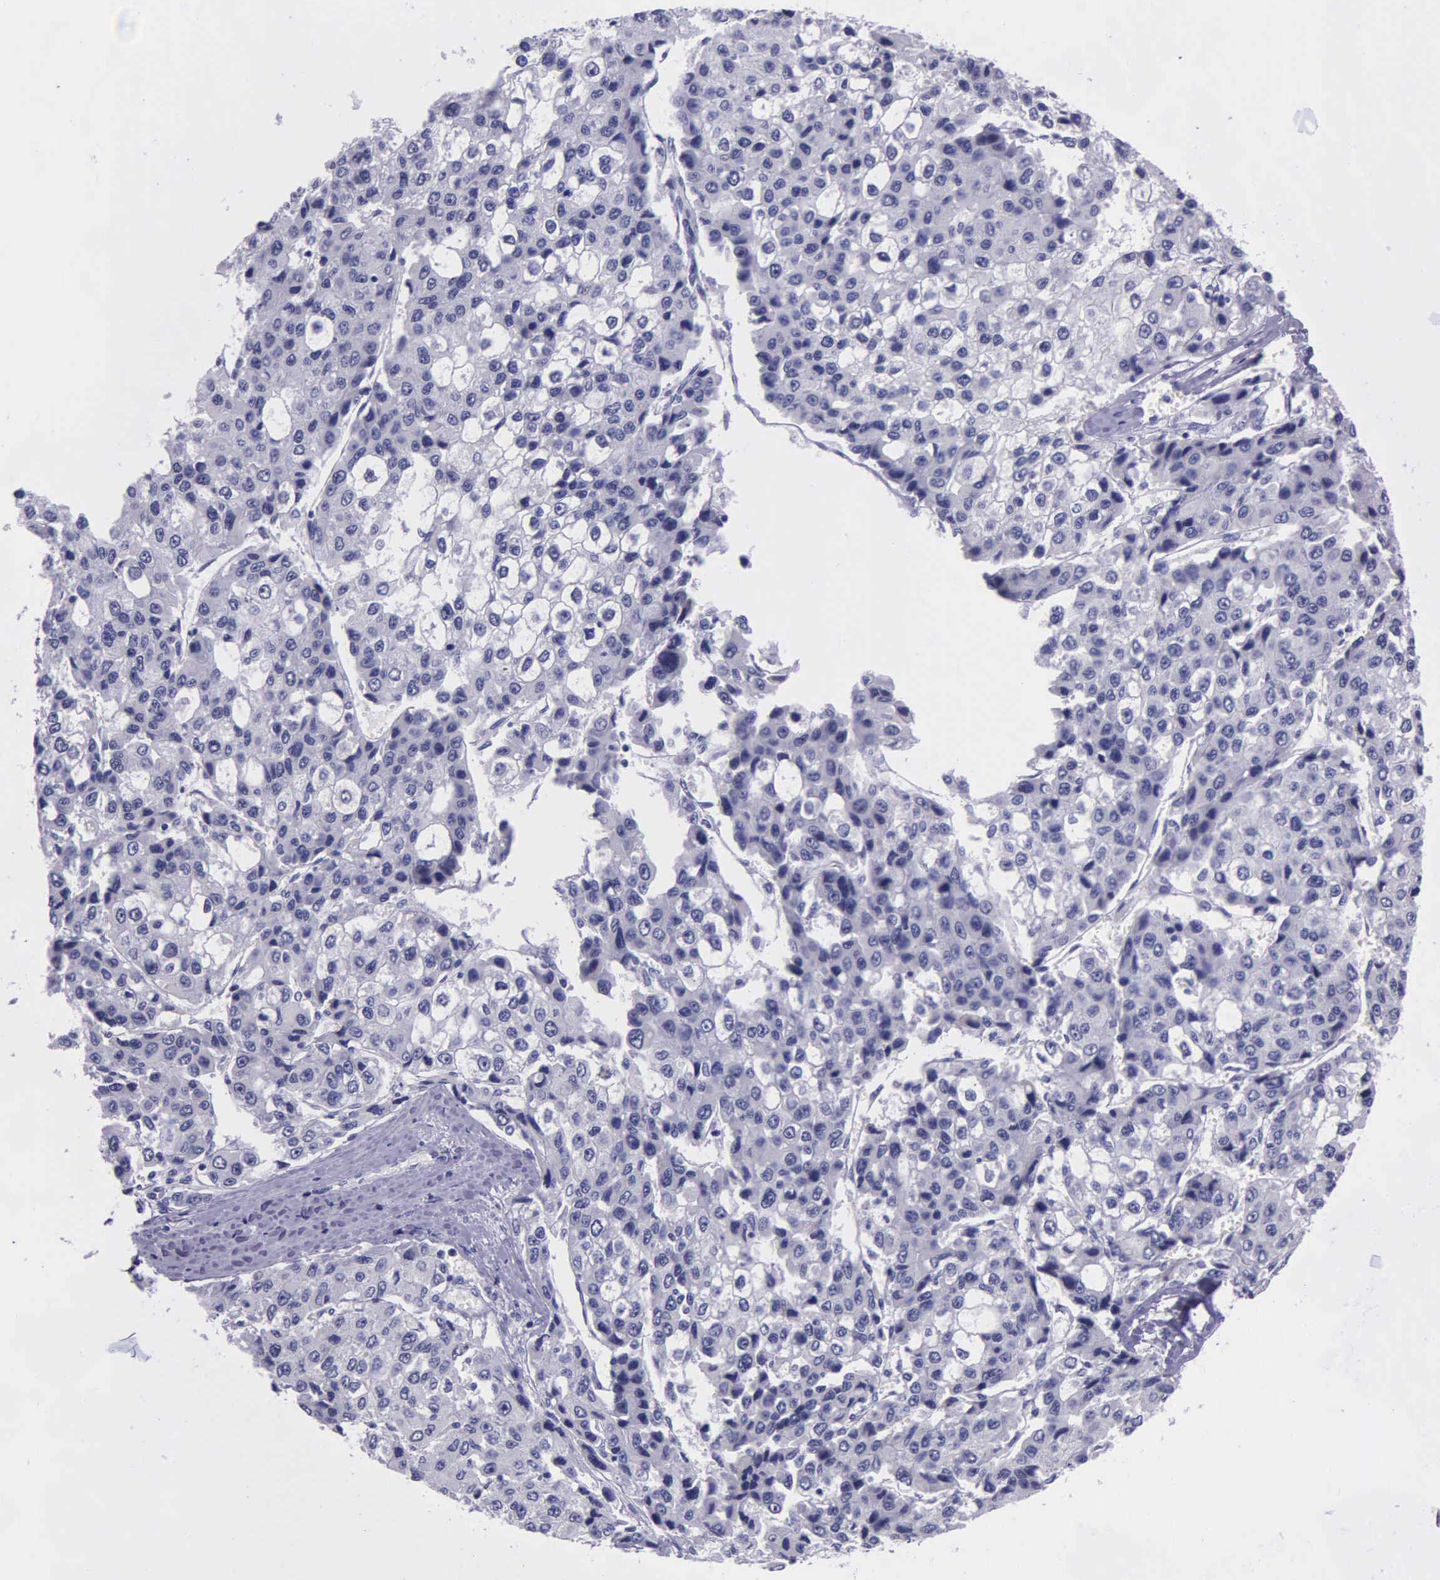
{"staining": {"intensity": "negative", "quantity": "none", "location": "none"}, "tissue": "liver cancer", "cell_type": "Tumor cells", "image_type": "cancer", "snomed": [{"axis": "morphology", "description": "Carcinoma, Hepatocellular, NOS"}, {"axis": "topography", "description": "Liver"}], "caption": "Immunohistochemical staining of hepatocellular carcinoma (liver) shows no significant positivity in tumor cells.", "gene": "AHNAK2", "patient": {"sex": "female", "age": 66}}